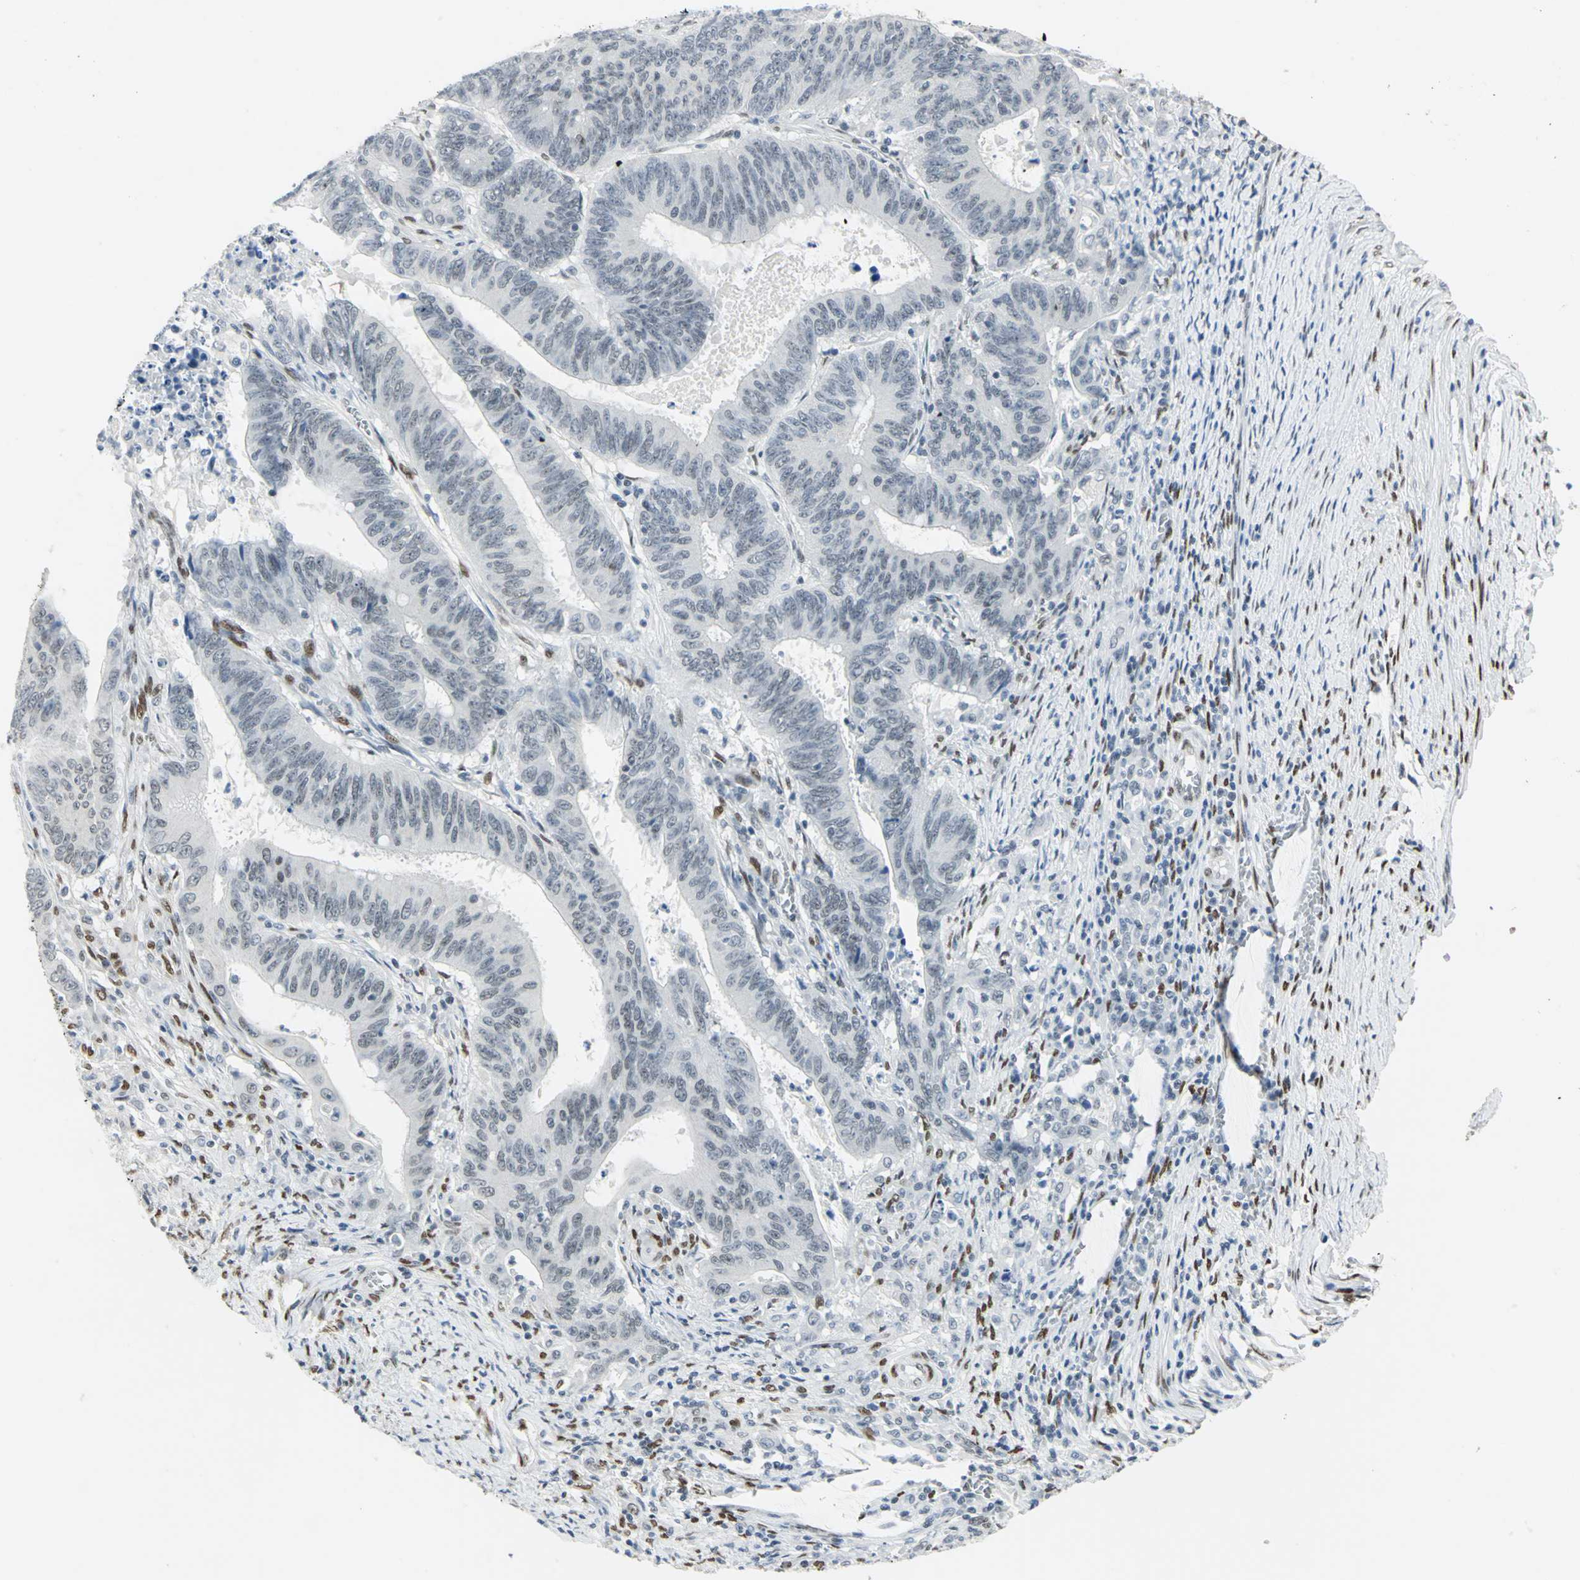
{"staining": {"intensity": "weak", "quantity": "25%-75%", "location": "nuclear"}, "tissue": "colorectal cancer", "cell_type": "Tumor cells", "image_type": "cancer", "snomed": [{"axis": "morphology", "description": "Adenocarcinoma, NOS"}, {"axis": "topography", "description": "Colon"}], "caption": "Weak nuclear expression for a protein is seen in approximately 25%-75% of tumor cells of adenocarcinoma (colorectal) using immunohistochemistry.", "gene": "MEIS2", "patient": {"sex": "male", "age": 45}}